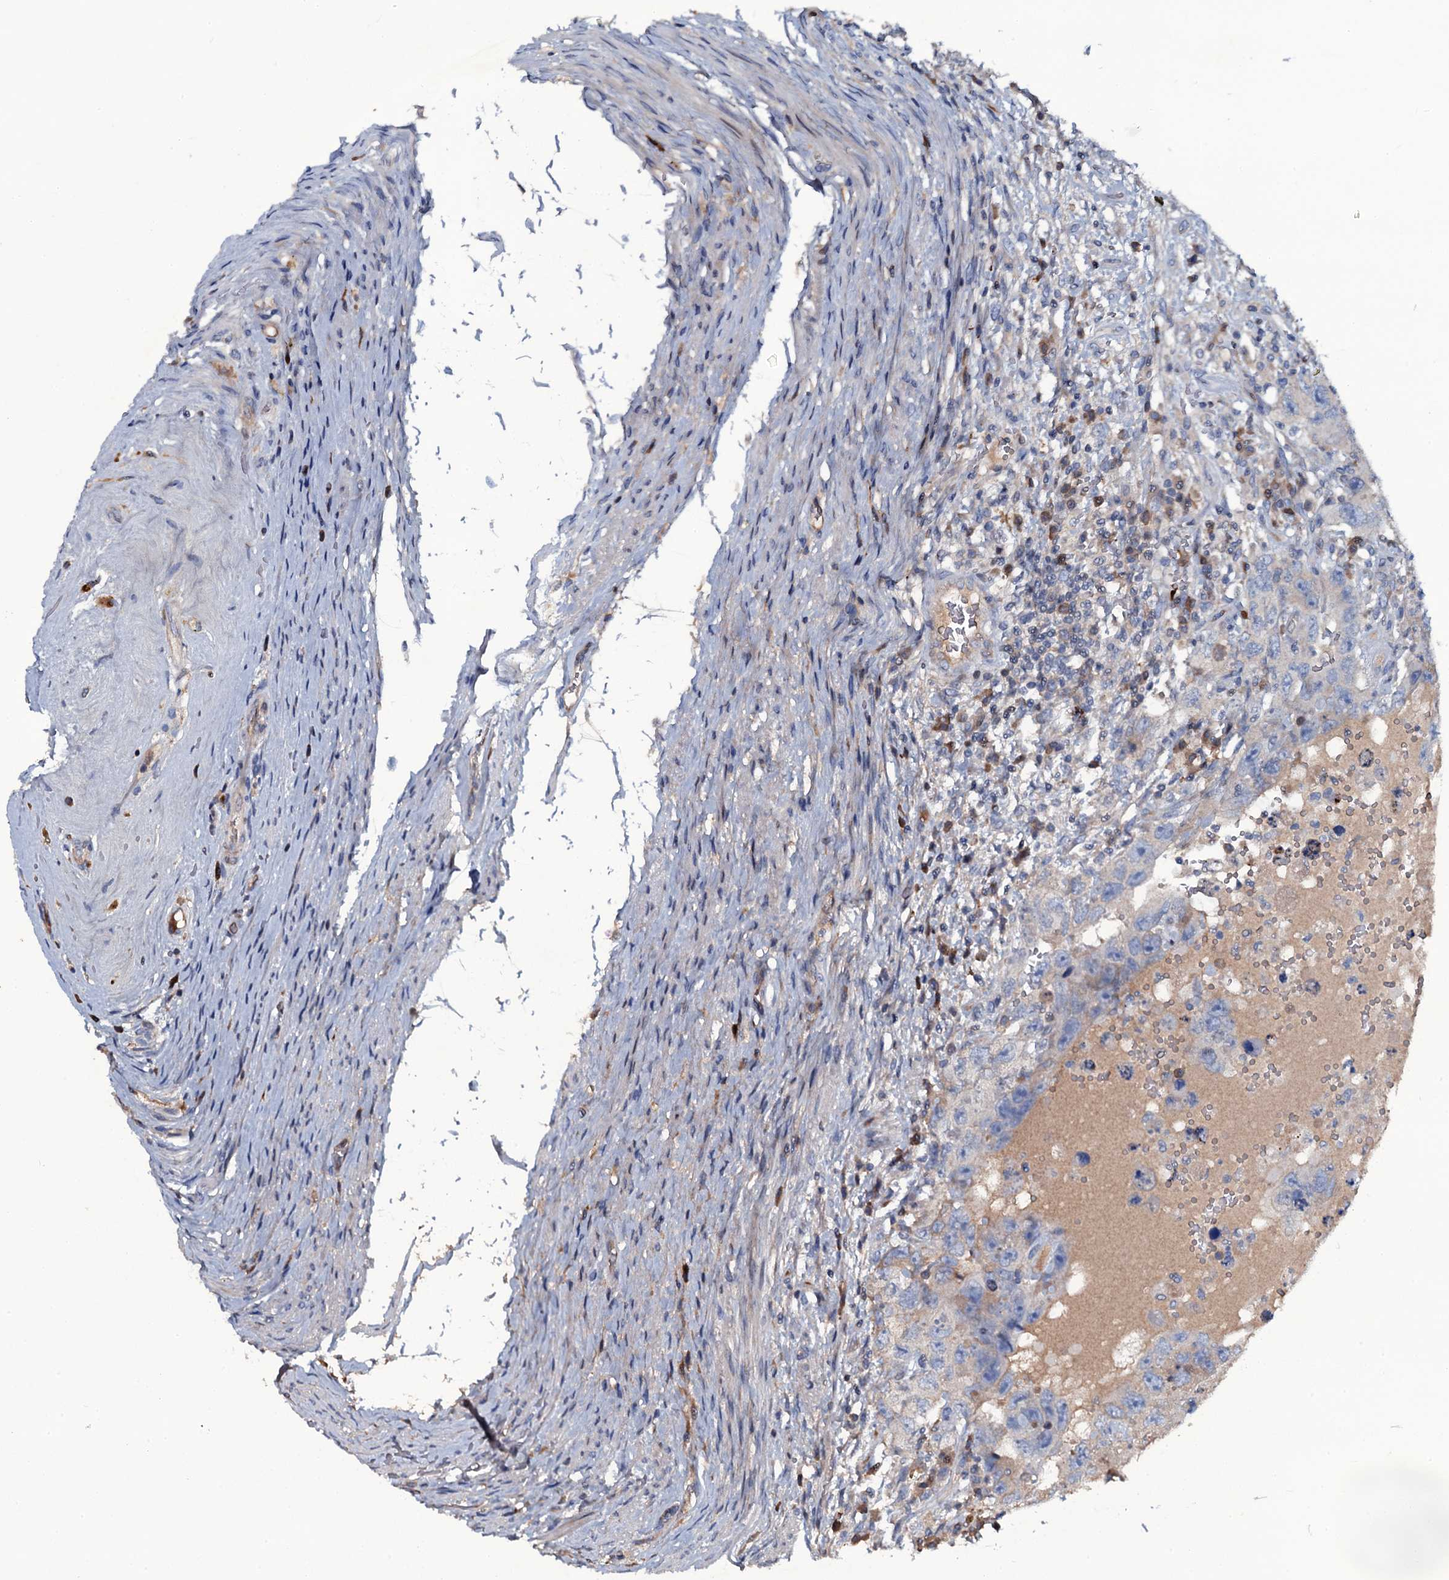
{"staining": {"intensity": "negative", "quantity": "none", "location": "none"}, "tissue": "testis cancer", "cell_type": "Tumor cells", "image_type": "cancer", "snomed": [{"axis": "morphology", "description": "Carcinoma, Embryonal, NOS"}, {"axis": "topography", "description": "Testis"}], "caption": "Human testis cancer (embryonal carcinoma) stained for a protein using immunohistochemistry (IHC) reveals no expression in tumor cells.", "gene": "LYG2", "patient": {"sex": "male", "age": 26}}